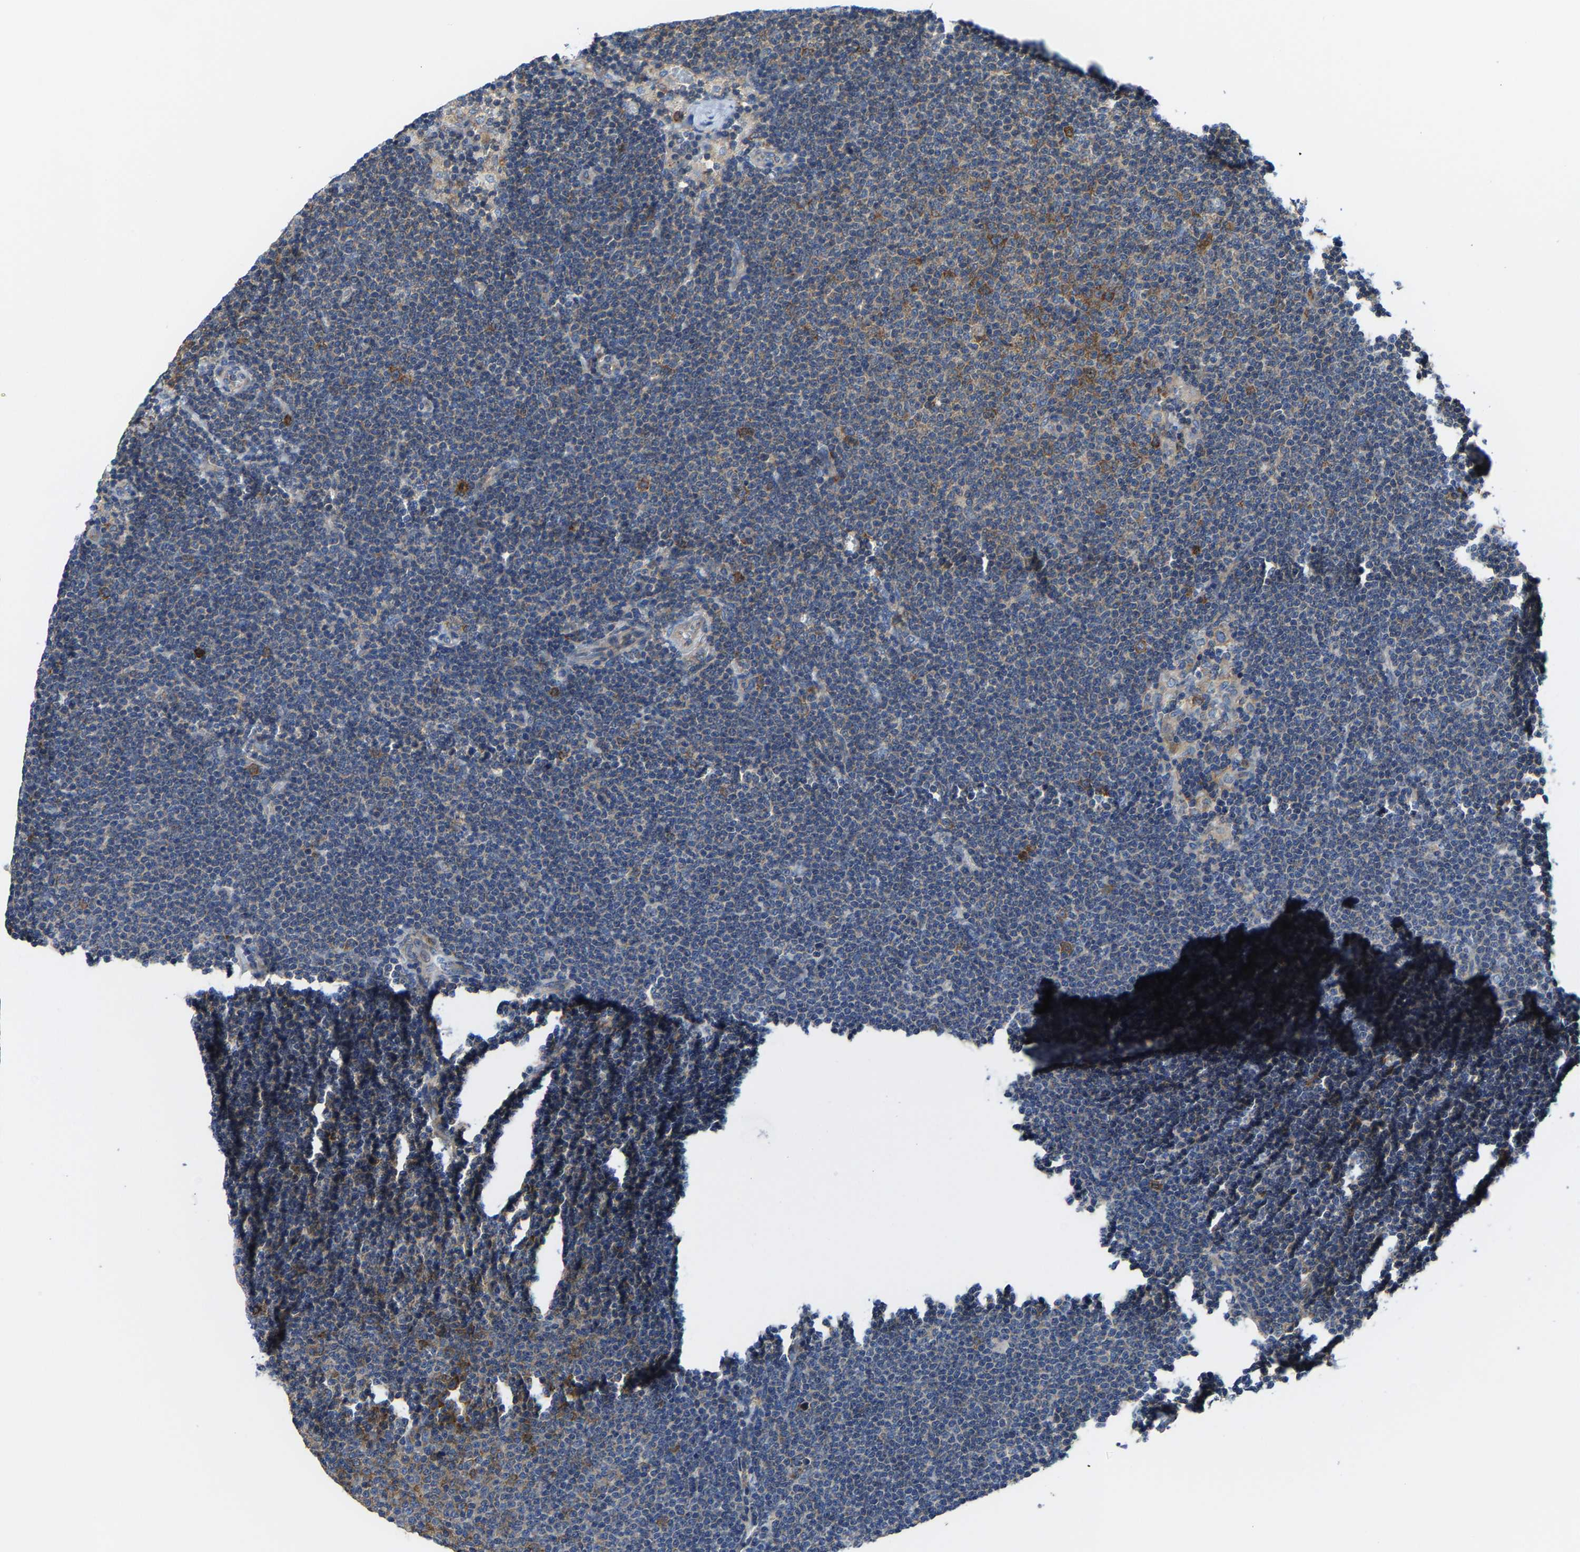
{"staining": {"intensity": "moderate", "quantity": "<25%", "location": "cytoplasmic/membranous"}, "tissue": "lymphoma", "cell_type": "Tumor cells", "image_type": "cancer", "snomed": [{"axis": "morphology", "description": "Malignant lymphoma, non-Hodgkin's type, Low grade"}, {"axis": "topography", "description": "Lymph node"}], "caption": "Malignant lymphoma, non-Hodgkin's type (low-grade) stained with a brown dye shows moderate cytoplasmic/membranous positive staining in approximately <25% of tumor cells.", "gene": "G3BP2", "patient": {"sex": "female", "age": 53}}